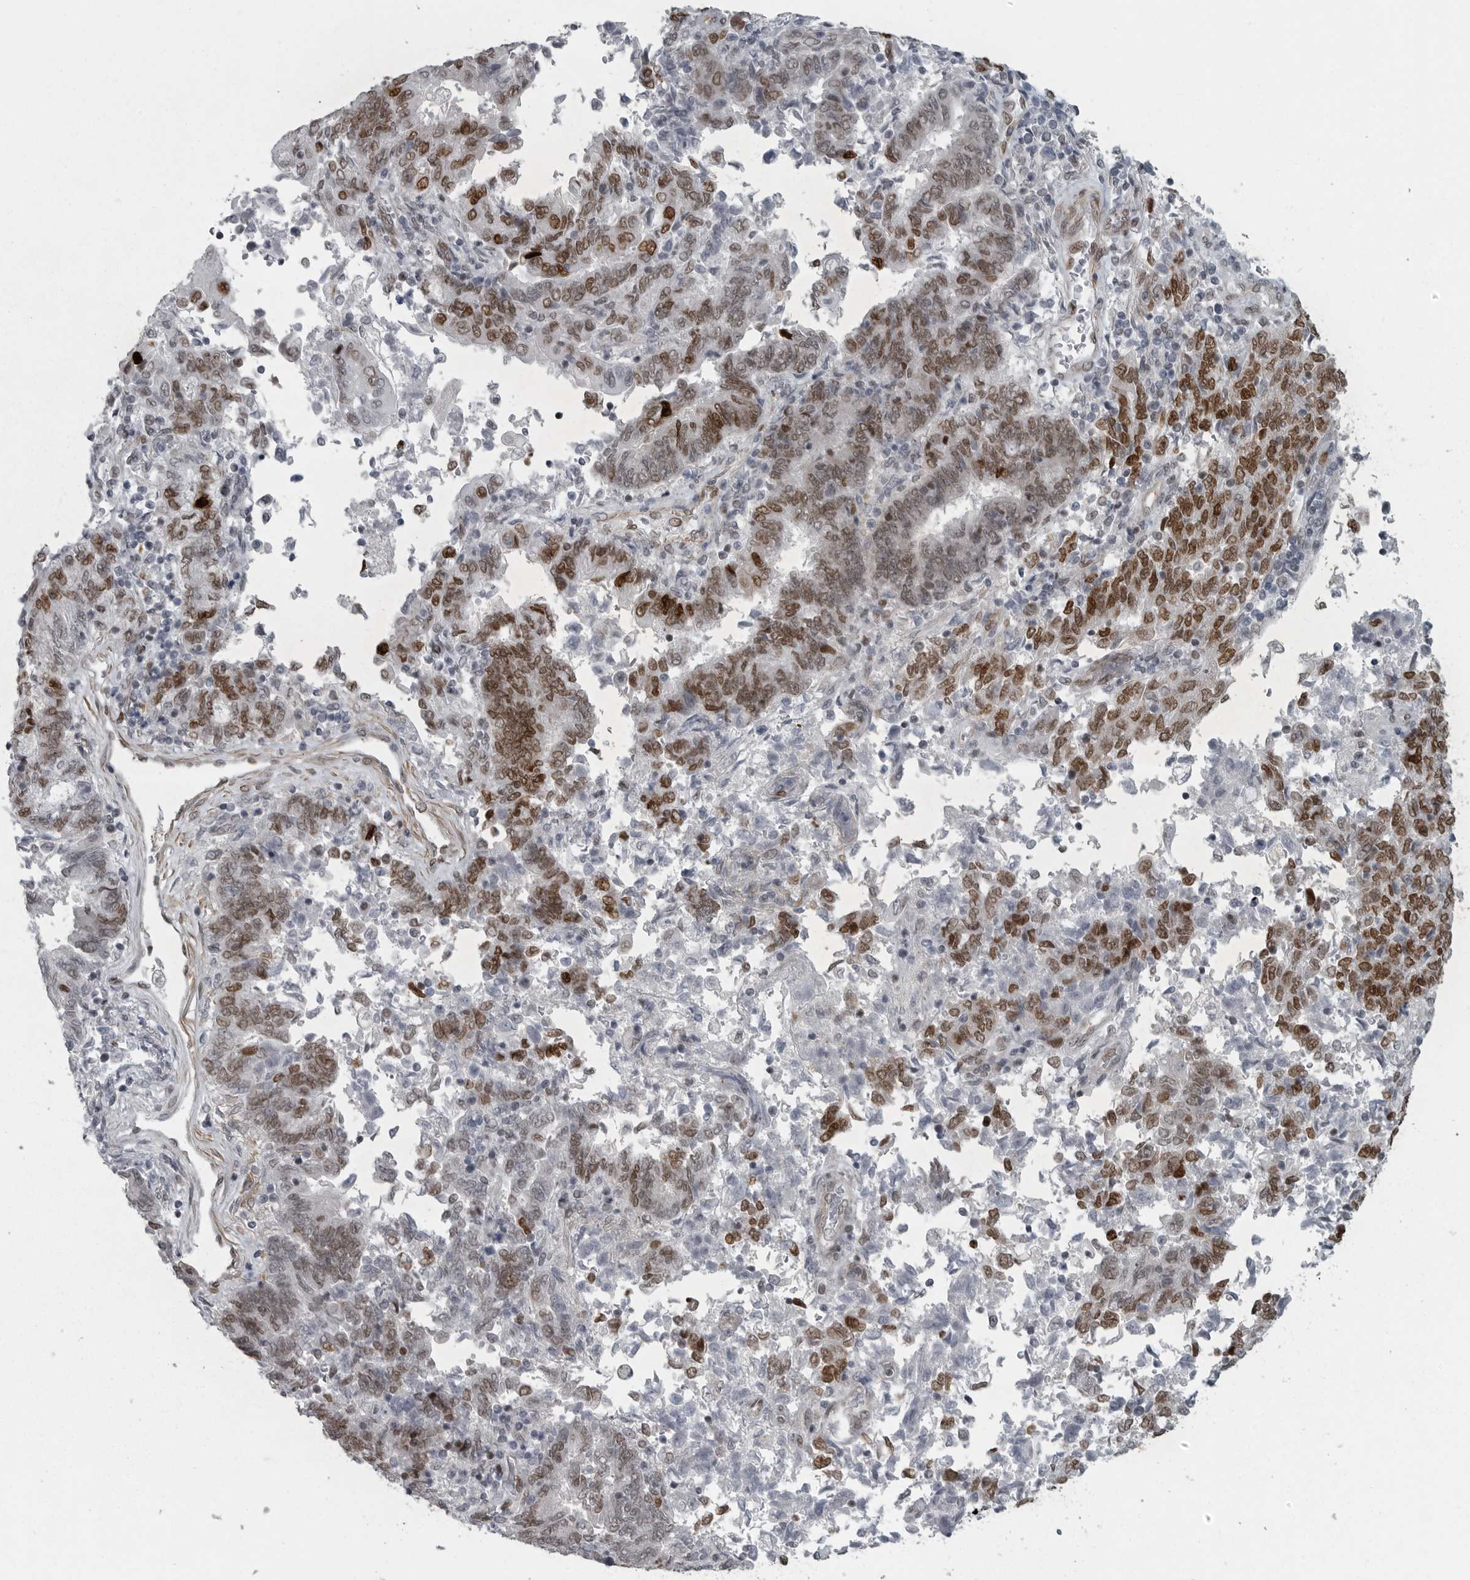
{"staining": {"intensity": "moderate", "quantity": "25%-75%", "location": "nuclear"}, "tissue": "endometrial cancer", "cell_type": "Tumor cells", "image_type": "cancer", "snomed": [{"axis": "morphology", "description": "Adenocarcinoma, NOS"}, {"axis": "topography", "description": "Endometrium"}], "caption": "Endometrial cancer (adenocarcinoma) tissue reveals moderate nuclear positivity in about 25%-75% of tumor cells, visualized by immunohistochemistry. (DAB IHC with brightfield microscopy, high magnification).", "gene": "HMGN3", "patient": {"sex": "female", "age": 80}}